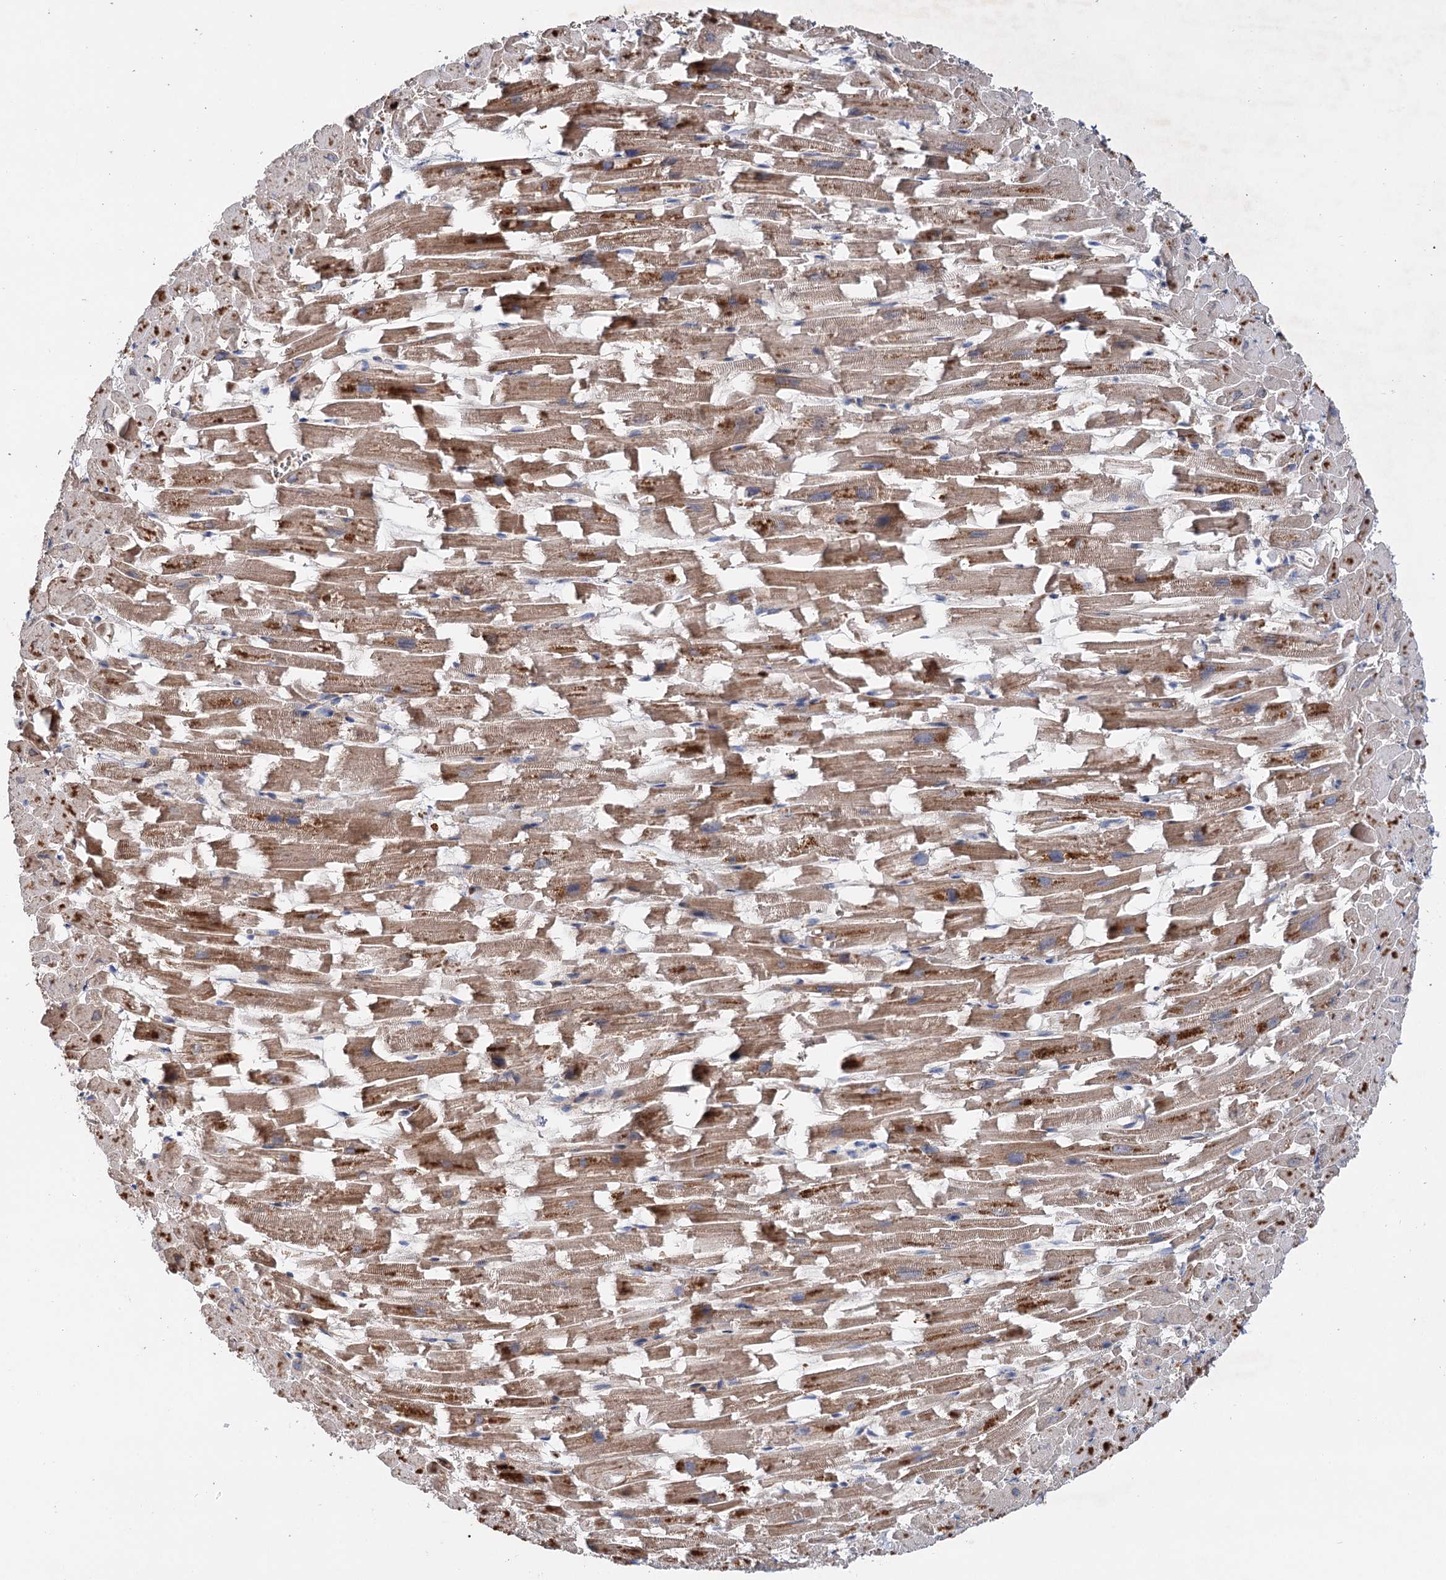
{"staining": {"intensity": "moderate", "quantity": ">75%", "location": "cytoplasmic/membranous"}, "tissue": "heart muscle", "cell_type": "Cardiomyocytes", "image_type": "normal", "snomed": [{"axis": "morphology", "description": "Normal tissue, NOS"}, {"axis": "topography", "description": "Heart"}], "caption": "Immunohistochemical staining of benign human heart muscle reveals medium levels of moderate cytoplasmic/membranous expression in approximately >75% of cardiomyocytes.", "gene": "PTDSS2", "patient": {"sex": "female", "age": 64}}